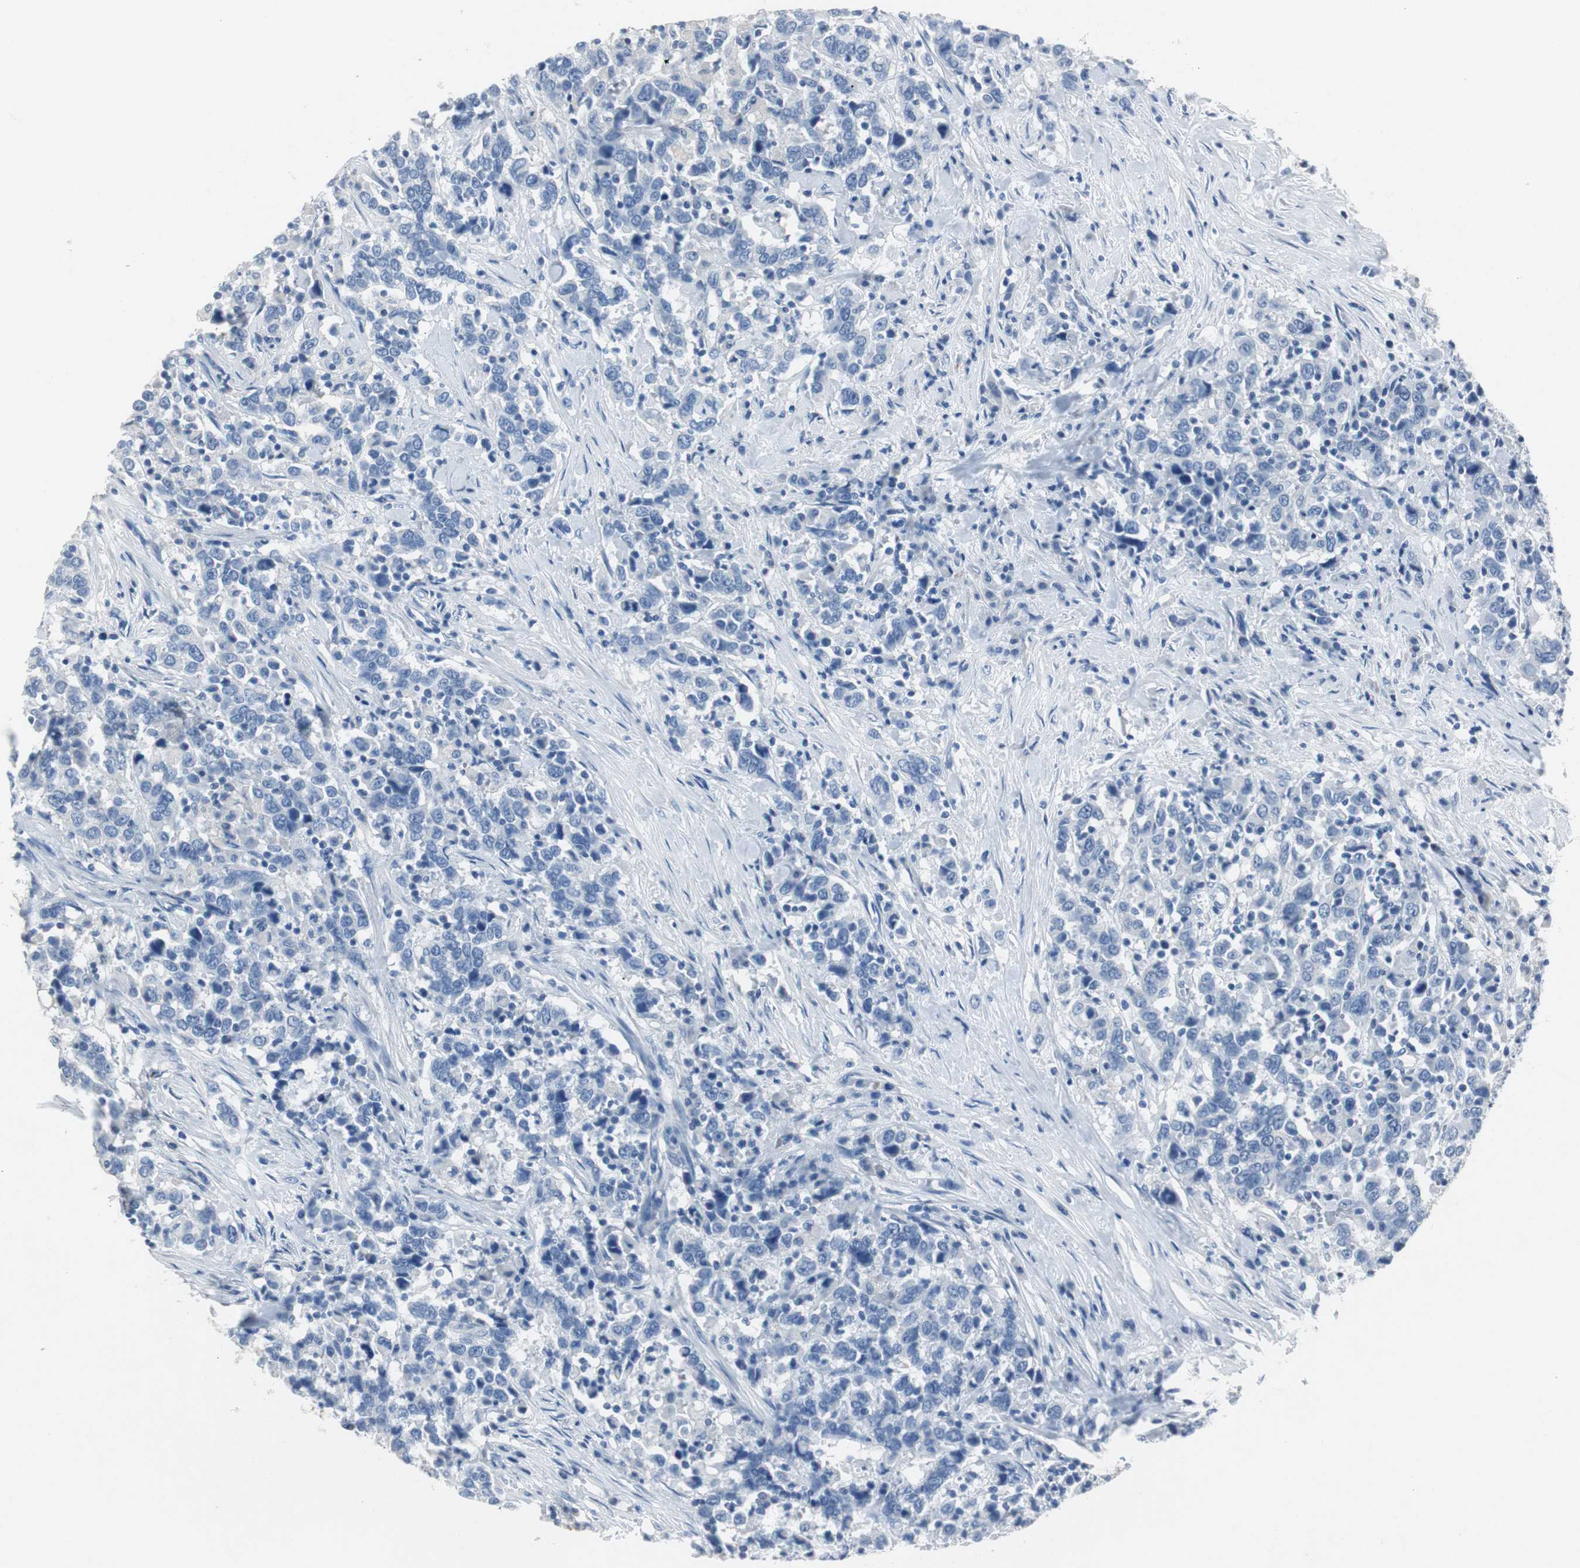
{"staining": {"intensity": "negative", "quantity": "none", "location": "none"}, "tissue": "urothelial cancer", "cell_type": "Tumor cells", "image_type": "cancer", "snomed": [{"axis": "morphology", "description": "Urothelial carcinoma, High grade"}, {"axis": "topography", "description": "Urinary bladder"}], "caption": "An immunohistochemistry (IHC) histopathology image of high-grade urothelial carcinoma is shown. There is no staining in tumor cells of high-grade urothelial carcinoma. (DAB immunohistochemistry visualized using brightfield microscopy, high magnification).", "gene": "LRP2", "patient": {"sex": "male", "age": 61}}